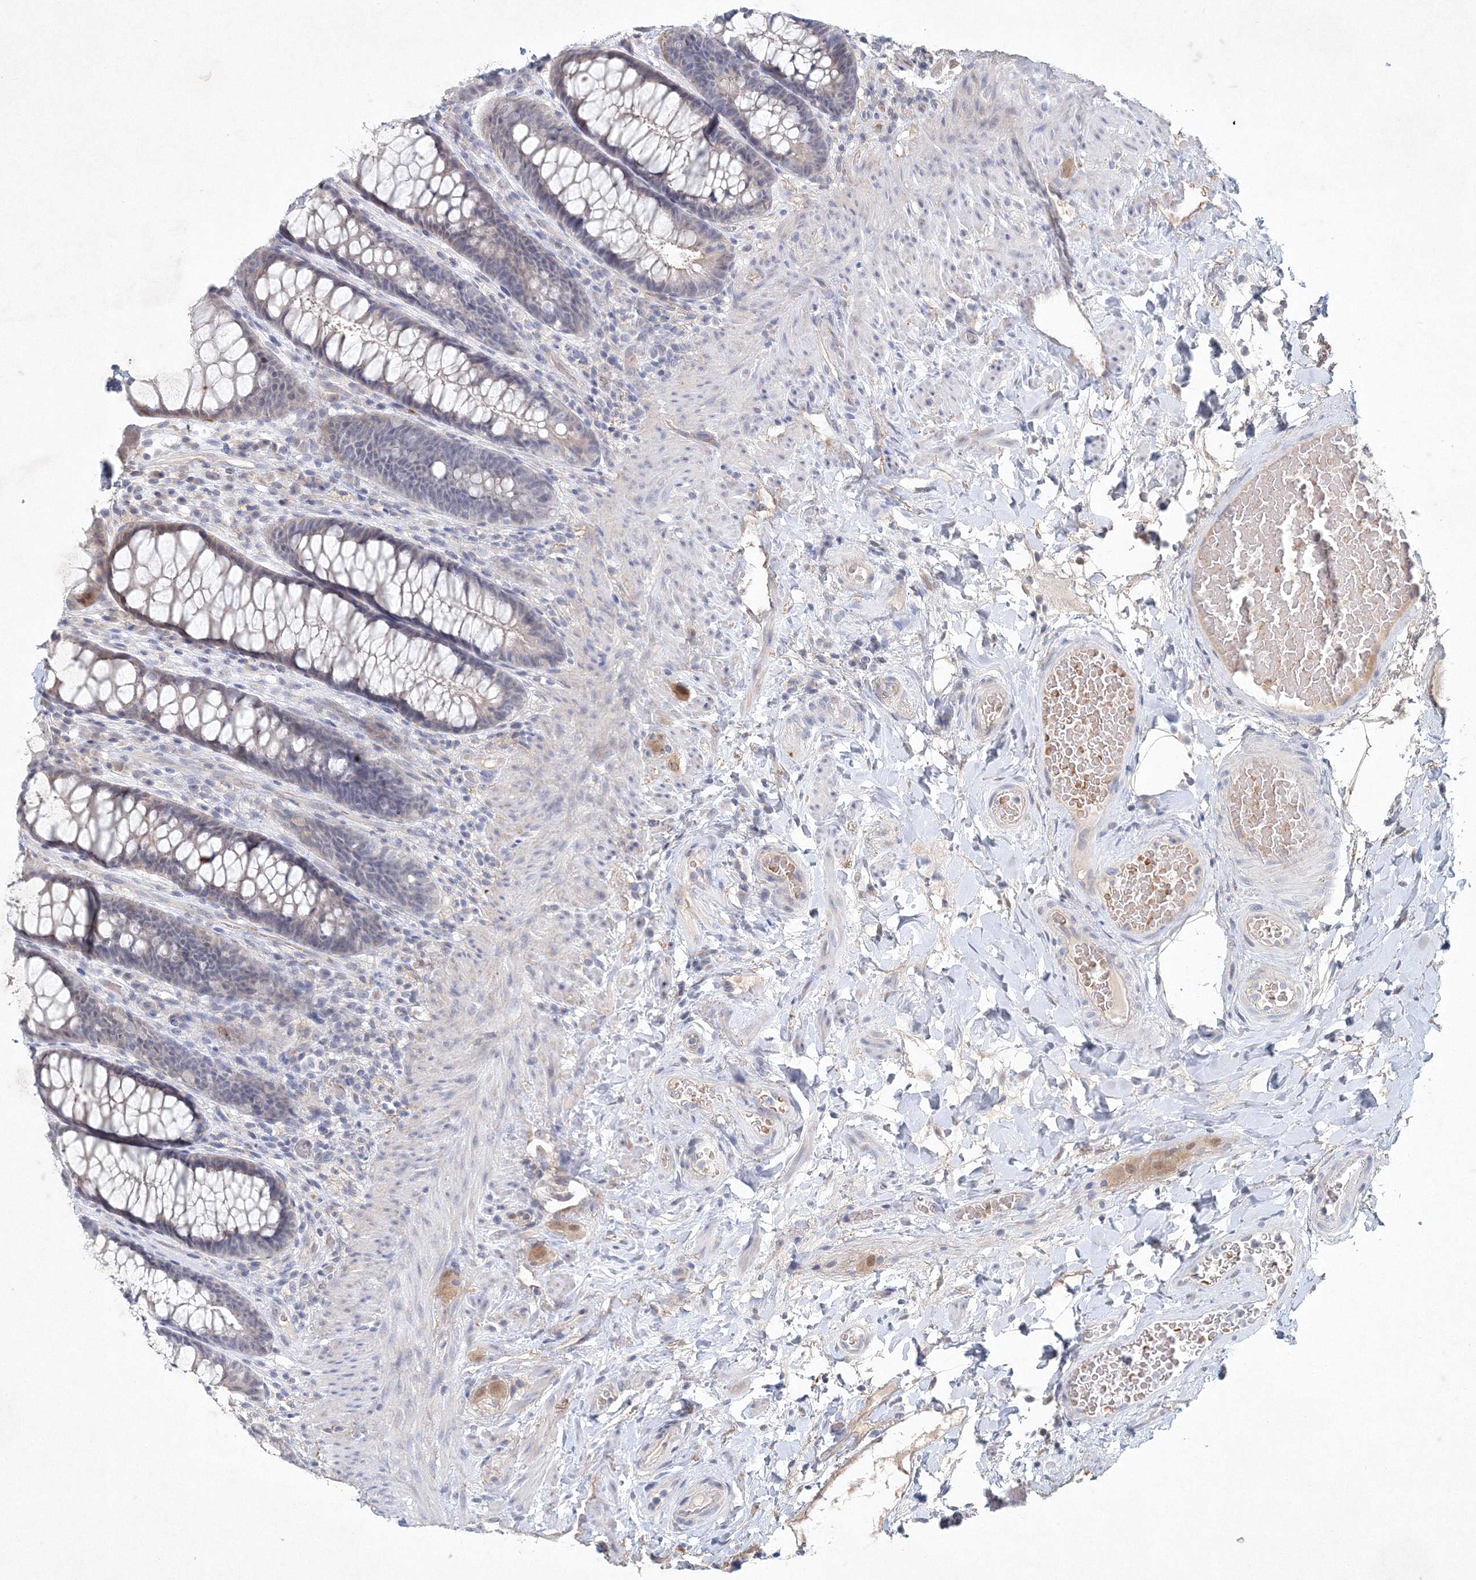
{"staining": {"intensity": "moderate", "quantity": "<25%", "location": "cytoplasmic/membranous"}, "tissue": "rectum", "cell_type": "Glandular cells", "image_type": "normal", "snomed": [{"axis": "morphology", "description": "Normal tissue, NOS"}, {"axis": "topography", "description": "Rectum"}], "caption": "Immunohistochemical staining of unremarkable rectum demonstrates low levels of moderate cytoplasmic/membranous staining in approximately <25% of glandular cells.", "gene": "SH3BP5", "patient": {"sex": "female", "age": 46}}